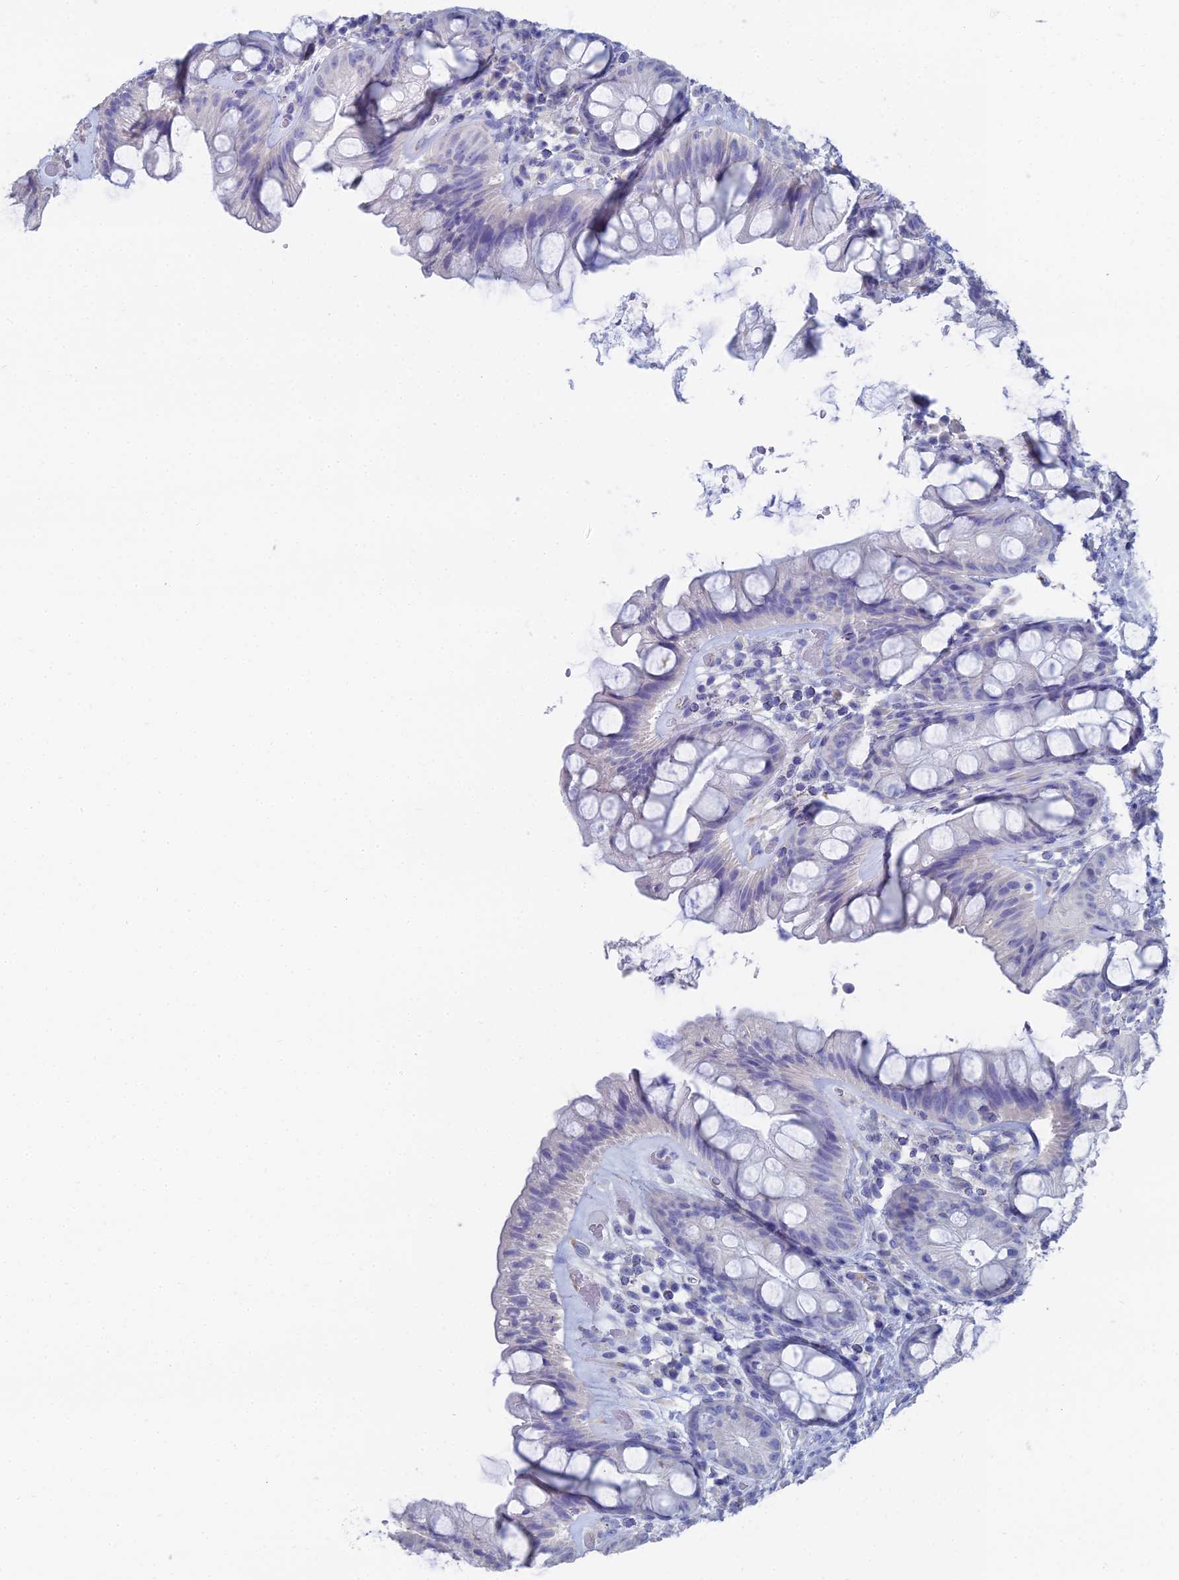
{"staining": {"intensity": "negative", "quantity": "none", "location": "none"}, "tissue": "rectum", "cell_type": "Glandular cells", "image_type": "normal", "snomed": [{"axis": "morphology", "description": "Normal tissue, NOS"}, {"axis": "topography", "description": "Rectum"}], "caption": "An immunohistochemistry (IHC) image of benign rectum is shown. There is no staining in glandular cells of rectum. (DAB IHC visualized using brightfield microscopy, high magnification).", "gene": "TNNT3", "patient": {"sex": "male", "age": 74}}